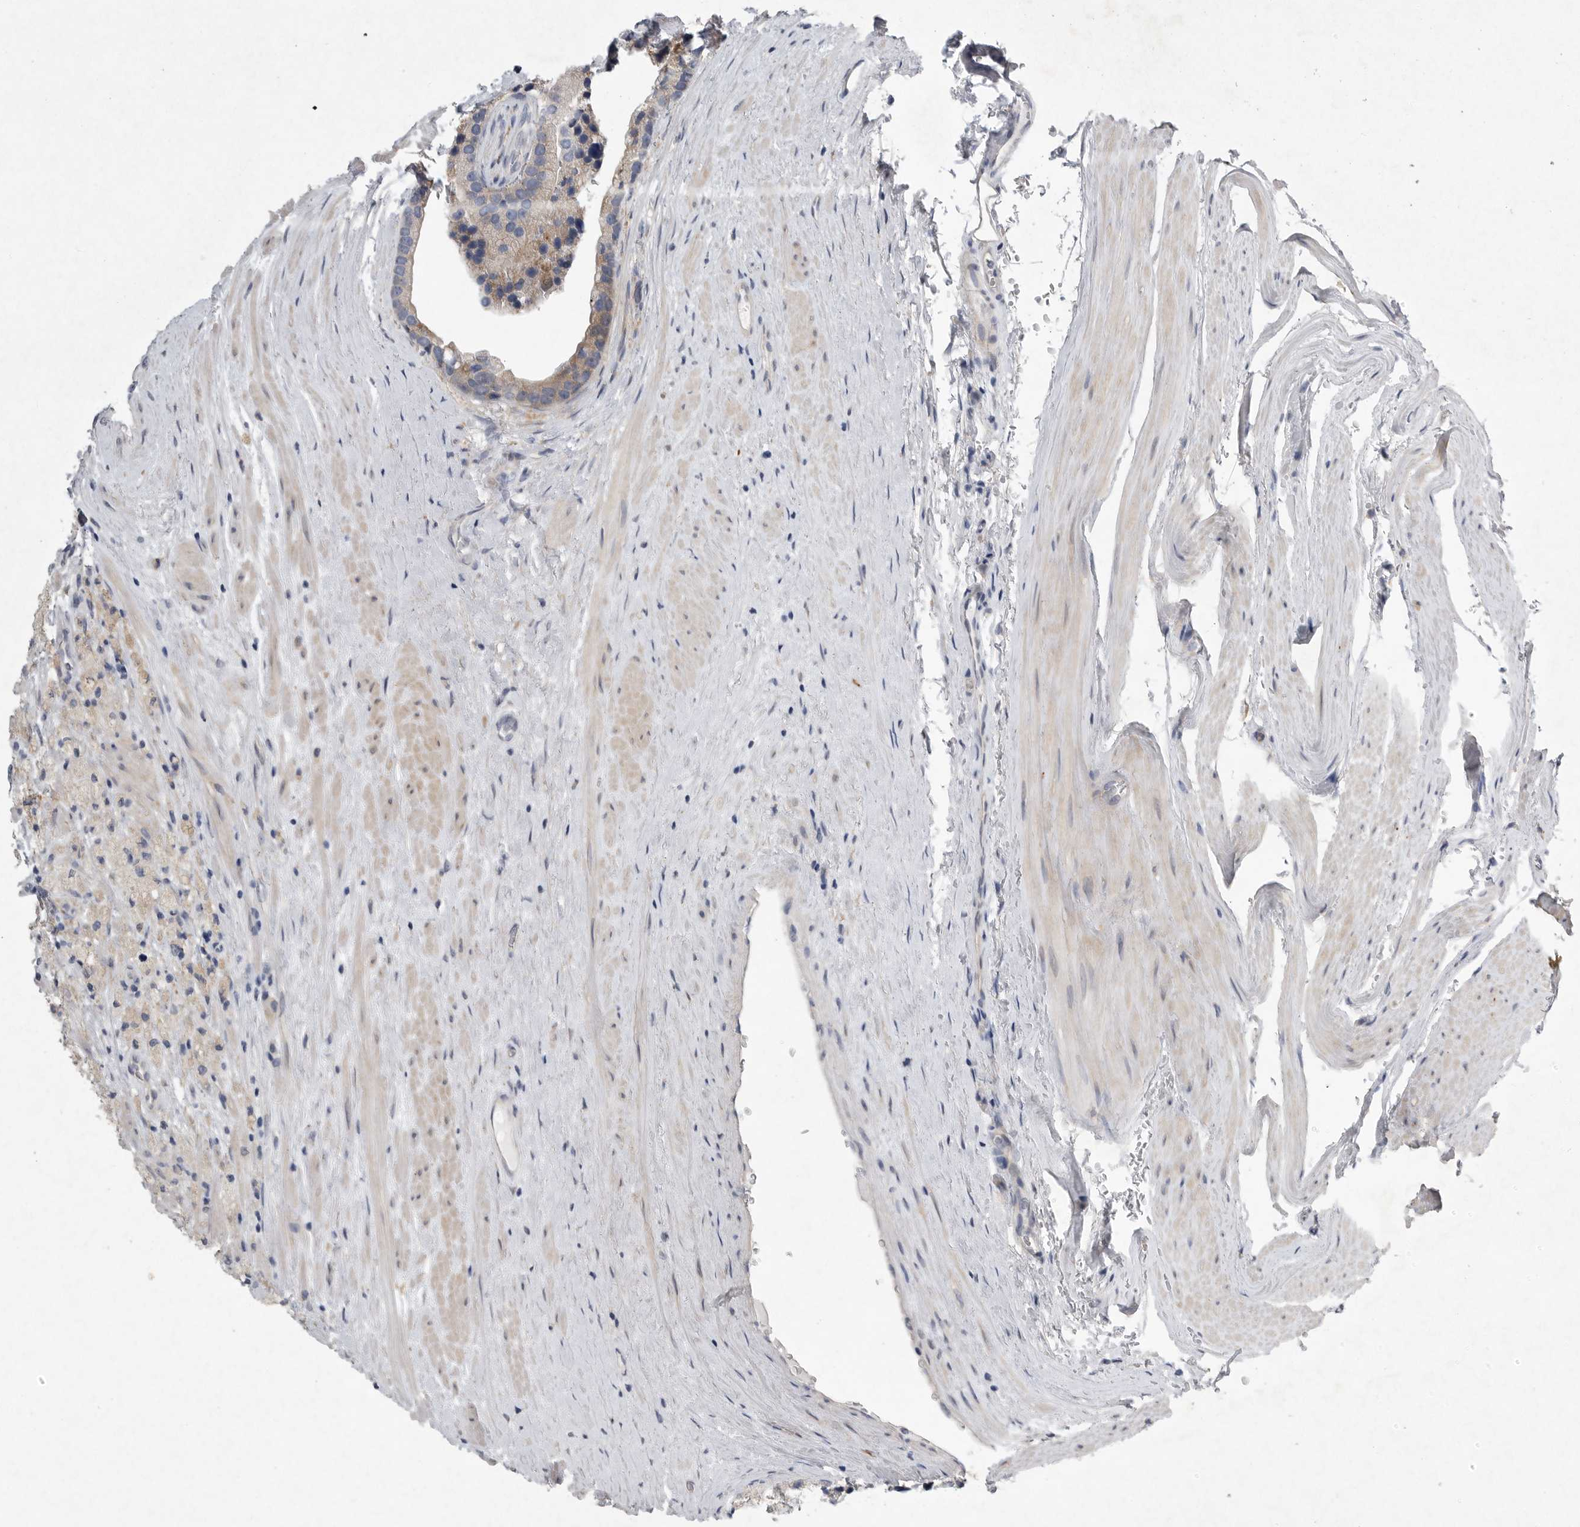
{"staining": {"intensity": "weak", "quantity": ">75%", "location": "cytoplasmic/membranous"}, "tissue": "prostate cancer", "cell_type": "Tumor cells", "image_type": "cancer", "snomed": [{"axis": "morphology", "description": "Adenocarcinoma, High grade"}, {"axis": "topography", "description": "Prostate"}], "caption": "A high-resolution histopathology image shows IHC staining of prostate adenocarcinoma (high-grade), which demonstrates weak cytoplasmic/membranous positivity in approximately >75% of tumor cells. (DAB IHC, brown staining for protein, blue staining for nuclei).", "gene": "EDEM3", "patient": {"sex": "male", "age": 70}}